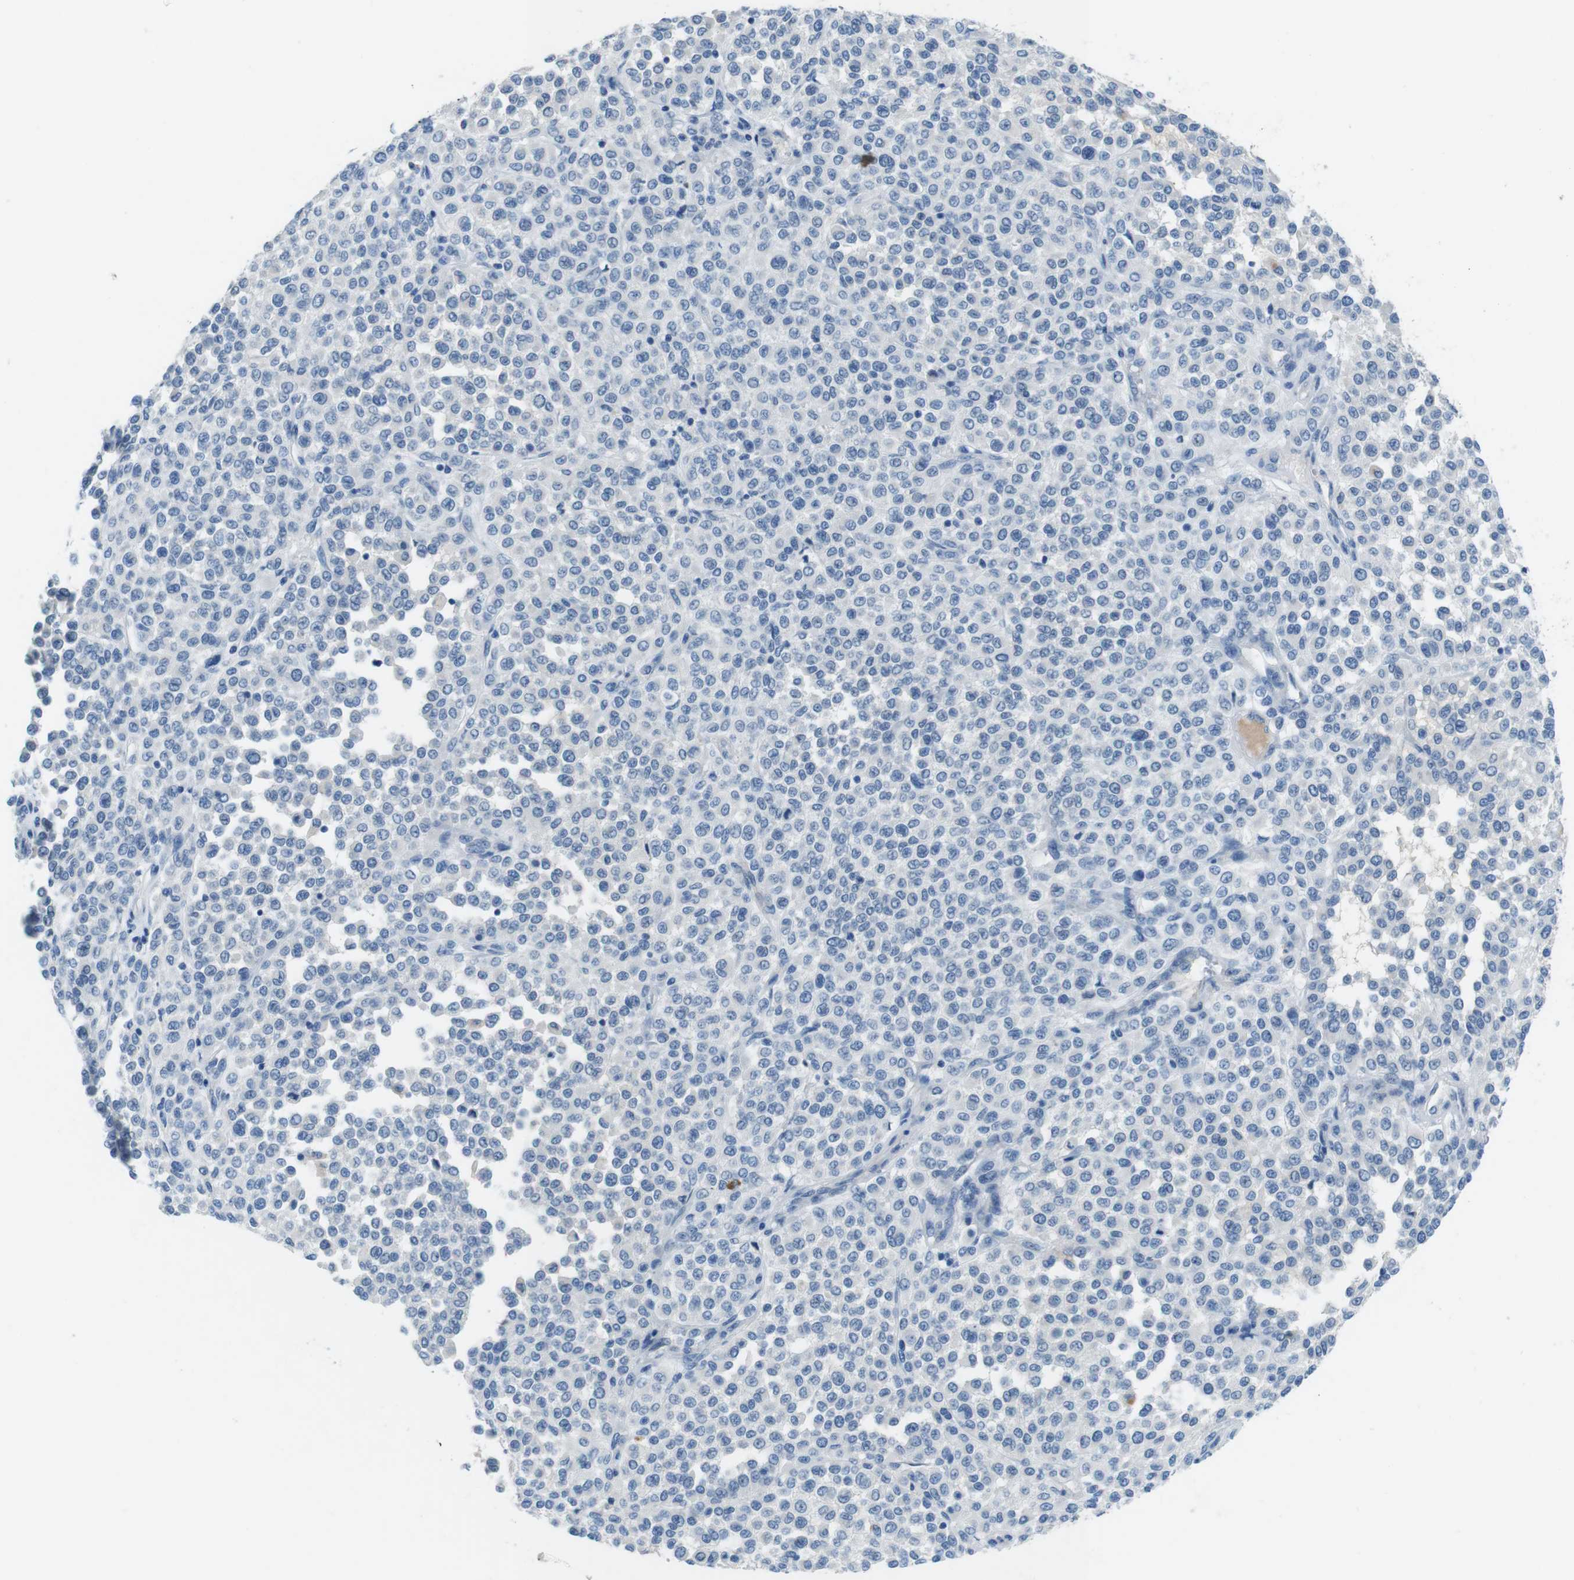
{"staining": {"intensity": "negative", "quantity": "none", "location": "none"}, "tissue": "melanoma", "cell_type": "Tumor cells", "image_type": "cancer", "snomed": [{"axis": "morphology", "description": "Malignant melanoma, Metastatic site"}, {"axis": "topography", "description": "Pancreas"}], "caption": "Photomicrograph shows no significant protein expression in tumor cells of malignant melanoma (metastatic site).", "gene": "SLC35A3", "patient": {"sex": "female", "age": 30}}